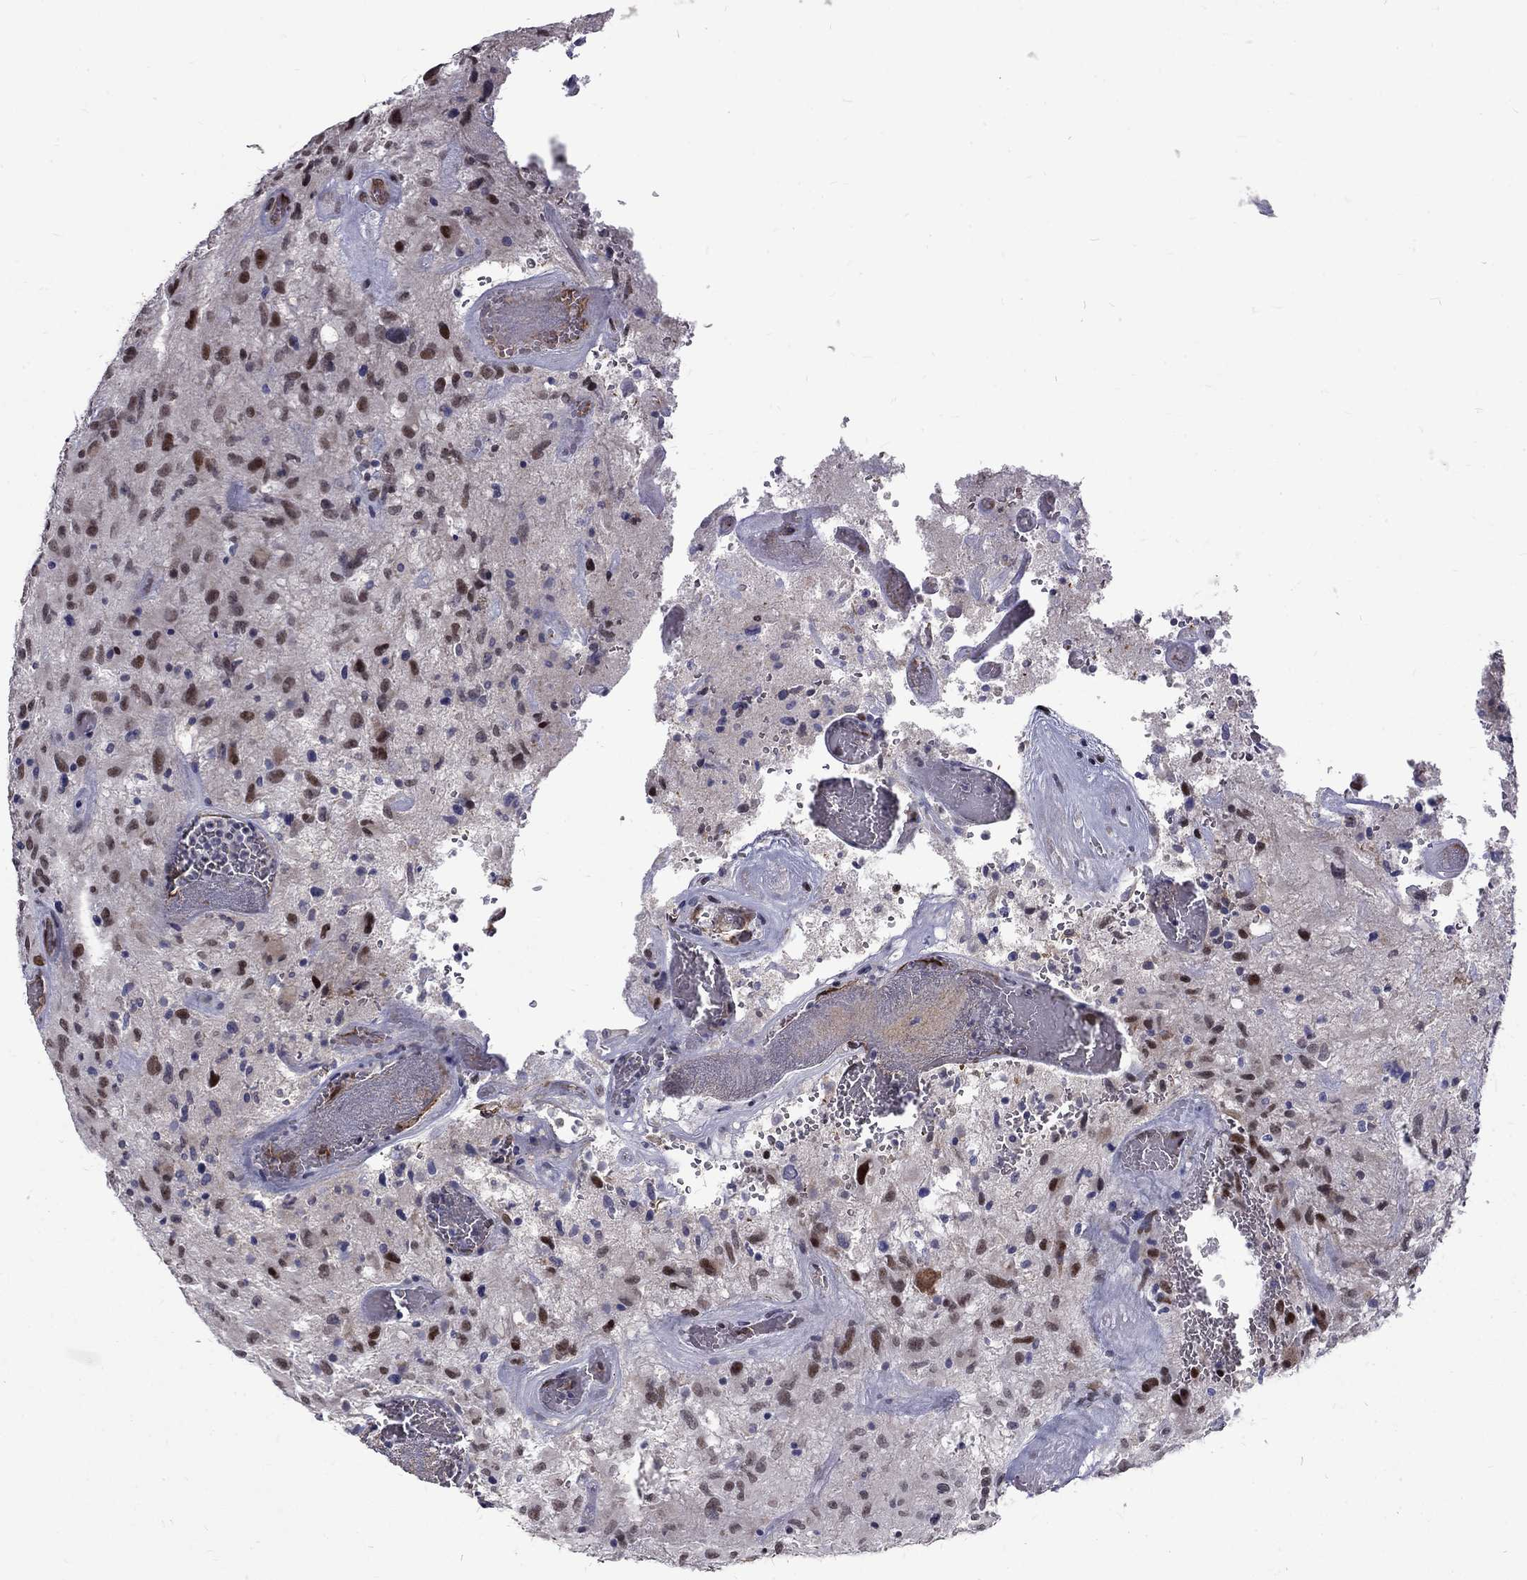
{"staining": {"intensity": "strong", "quantity": "<25%", "location": "nuclear"}, "tissue": "glioma", "cell_type": "Tumor cells", "image_type": "cancer", "snomed": [{"axis": "morphology", "description": "Glioma, malignant, NOS"}, {"axis": "morphology", "description": "Glioma, malignant, High grade"}, {"axis": "topography", "description": "Brain"}], "caption": "Tumor cells show strong nuclear expression in approximately <25% of cells in glioma. Using DAB (3,3'-diaminobenzidine) (brown) and hematoxylin (blue) stains, captured at high magnification using brightfield microscopy.", "gene": "TCEAL1", "patient": {"sex": "female", "age": 71}}